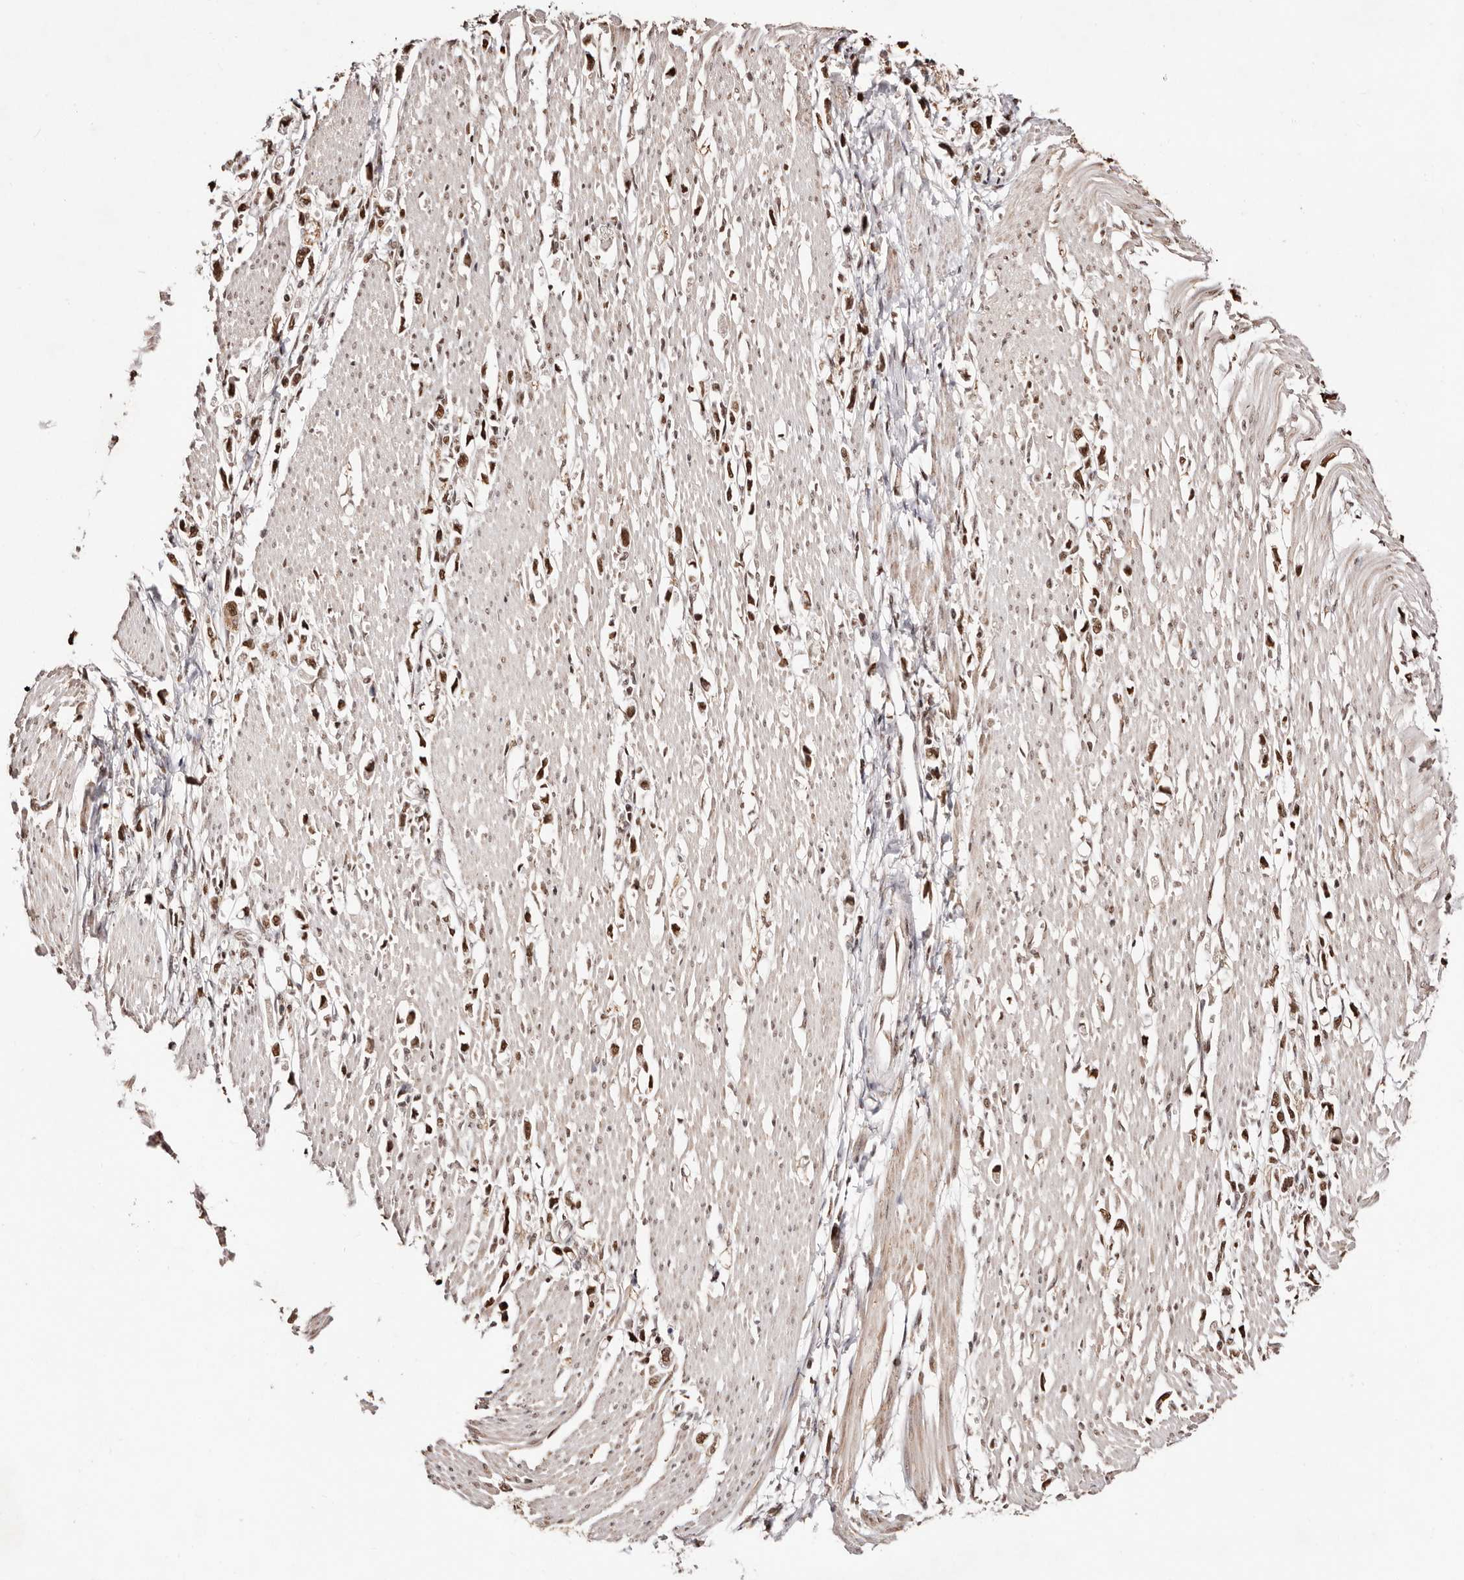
{"staining": {"intensity": "strong", "quantity": ">75%", "location": "nuclear"}, "tissue": "stomach cancer", "cell_type": "Tumor cells", "image_type": "cancer", "snomed": [{"axis": "morphology", "description": "Adenocarcinoma, NOS"}, {"axis": "topography", "description": "Stomach"}], "caption": "Brown immunohistochemical staining in human stomach cancer reveals strong nuclear staining in about >75% of tumor cells.", "gene": "BICRAL", "patient": {"sex": "female", "age": 59}}